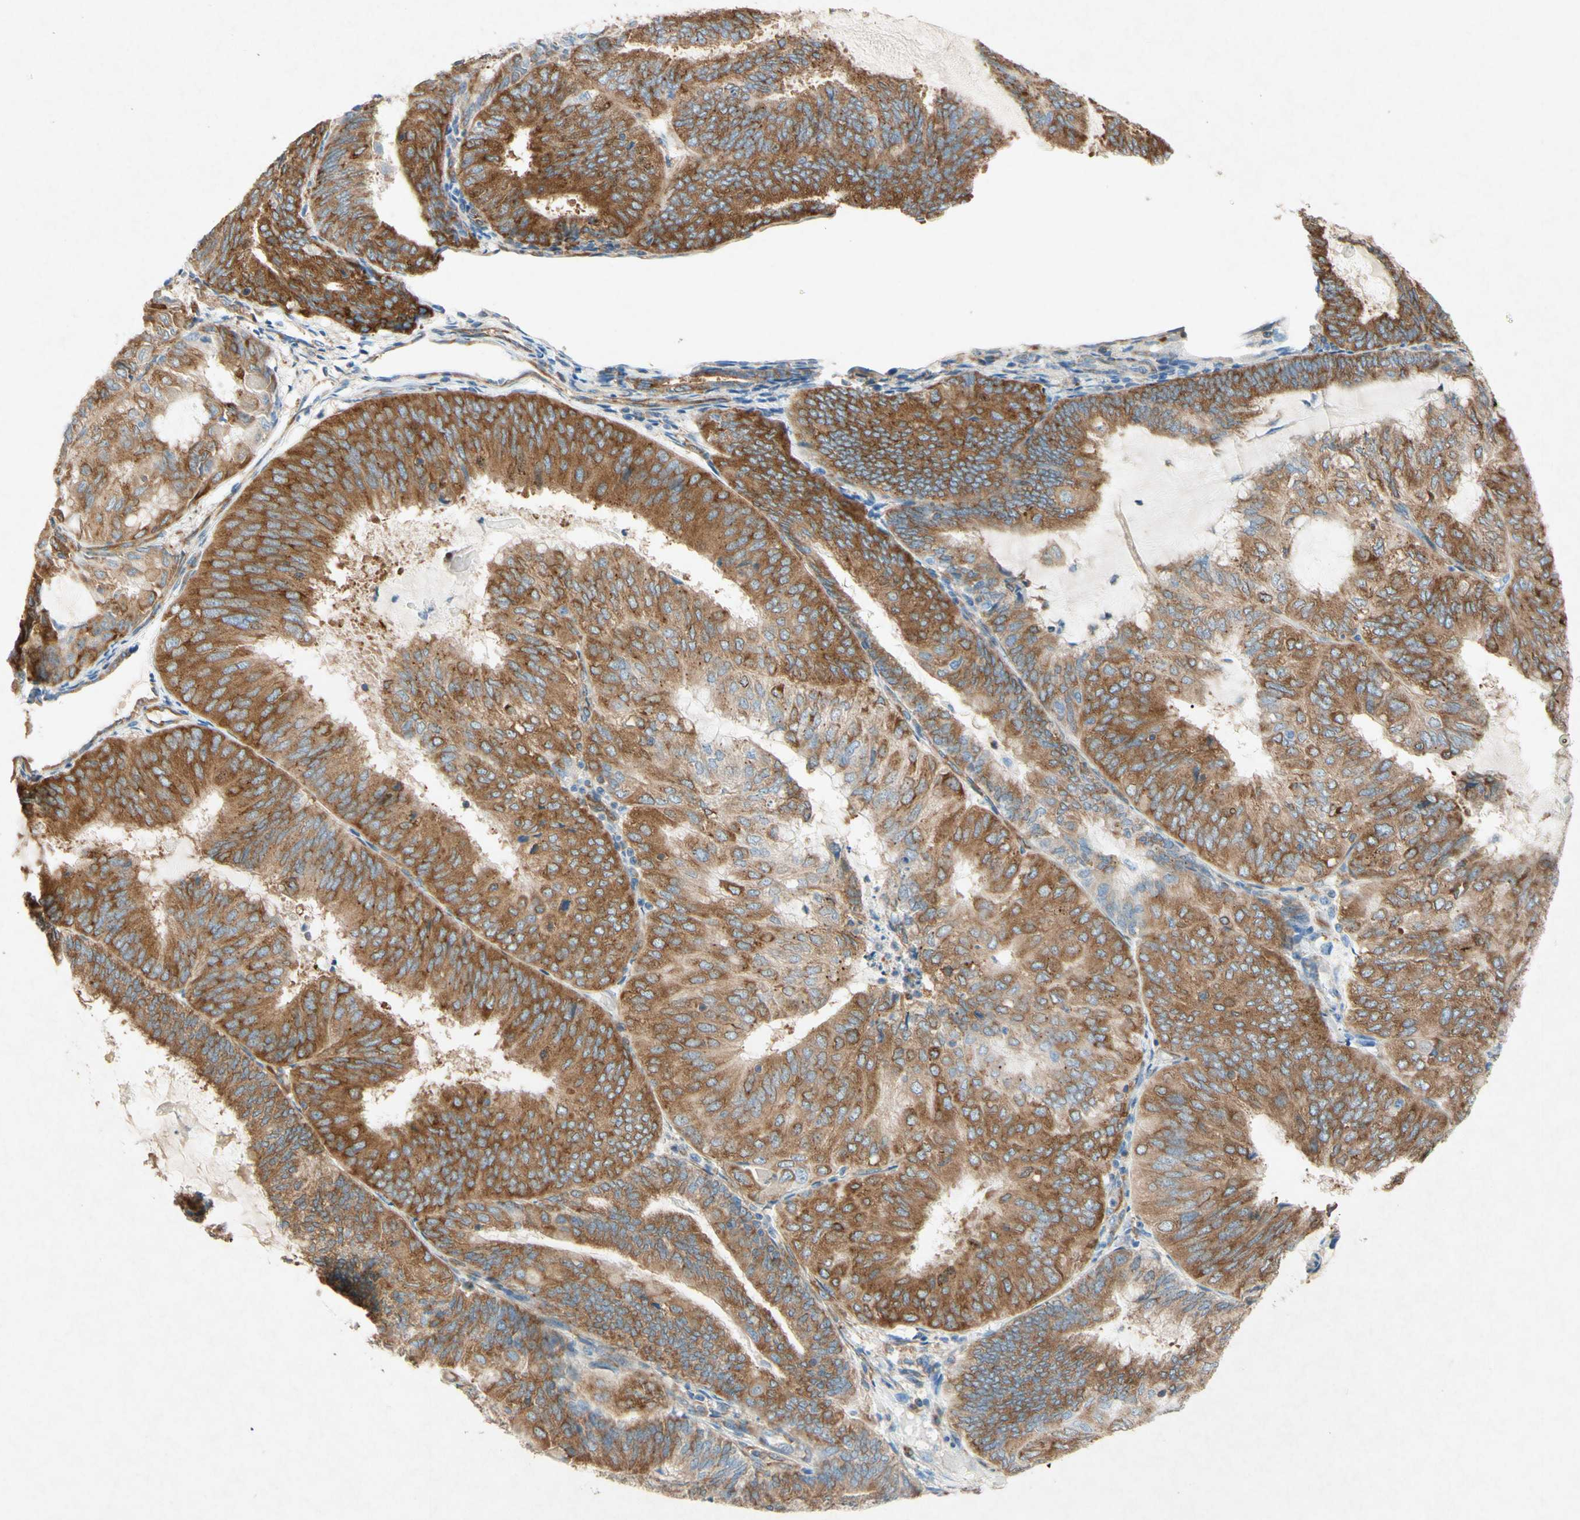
{"staining": {"intensity": "moderate", "quantity": ">75%", "location": "cytoplasmic/membranous"}, "tissue": "endometrial cancer", "cell_type": "Tumor cells", "image_type": "cancer", "snomed": [{"axis": "morphology", "description": "Adenocarcinoma, NOS"}, {"axis": "topography", "description": "Endometrium"}], "caption": "Endometrial cancer (adenocarcinoma) stained for a protein demonstrates moderate cytoplasmic/membranous positivity in tumor cells.", "gene": "PABPC1", "patient": {"sex": "female", "age": 81}}